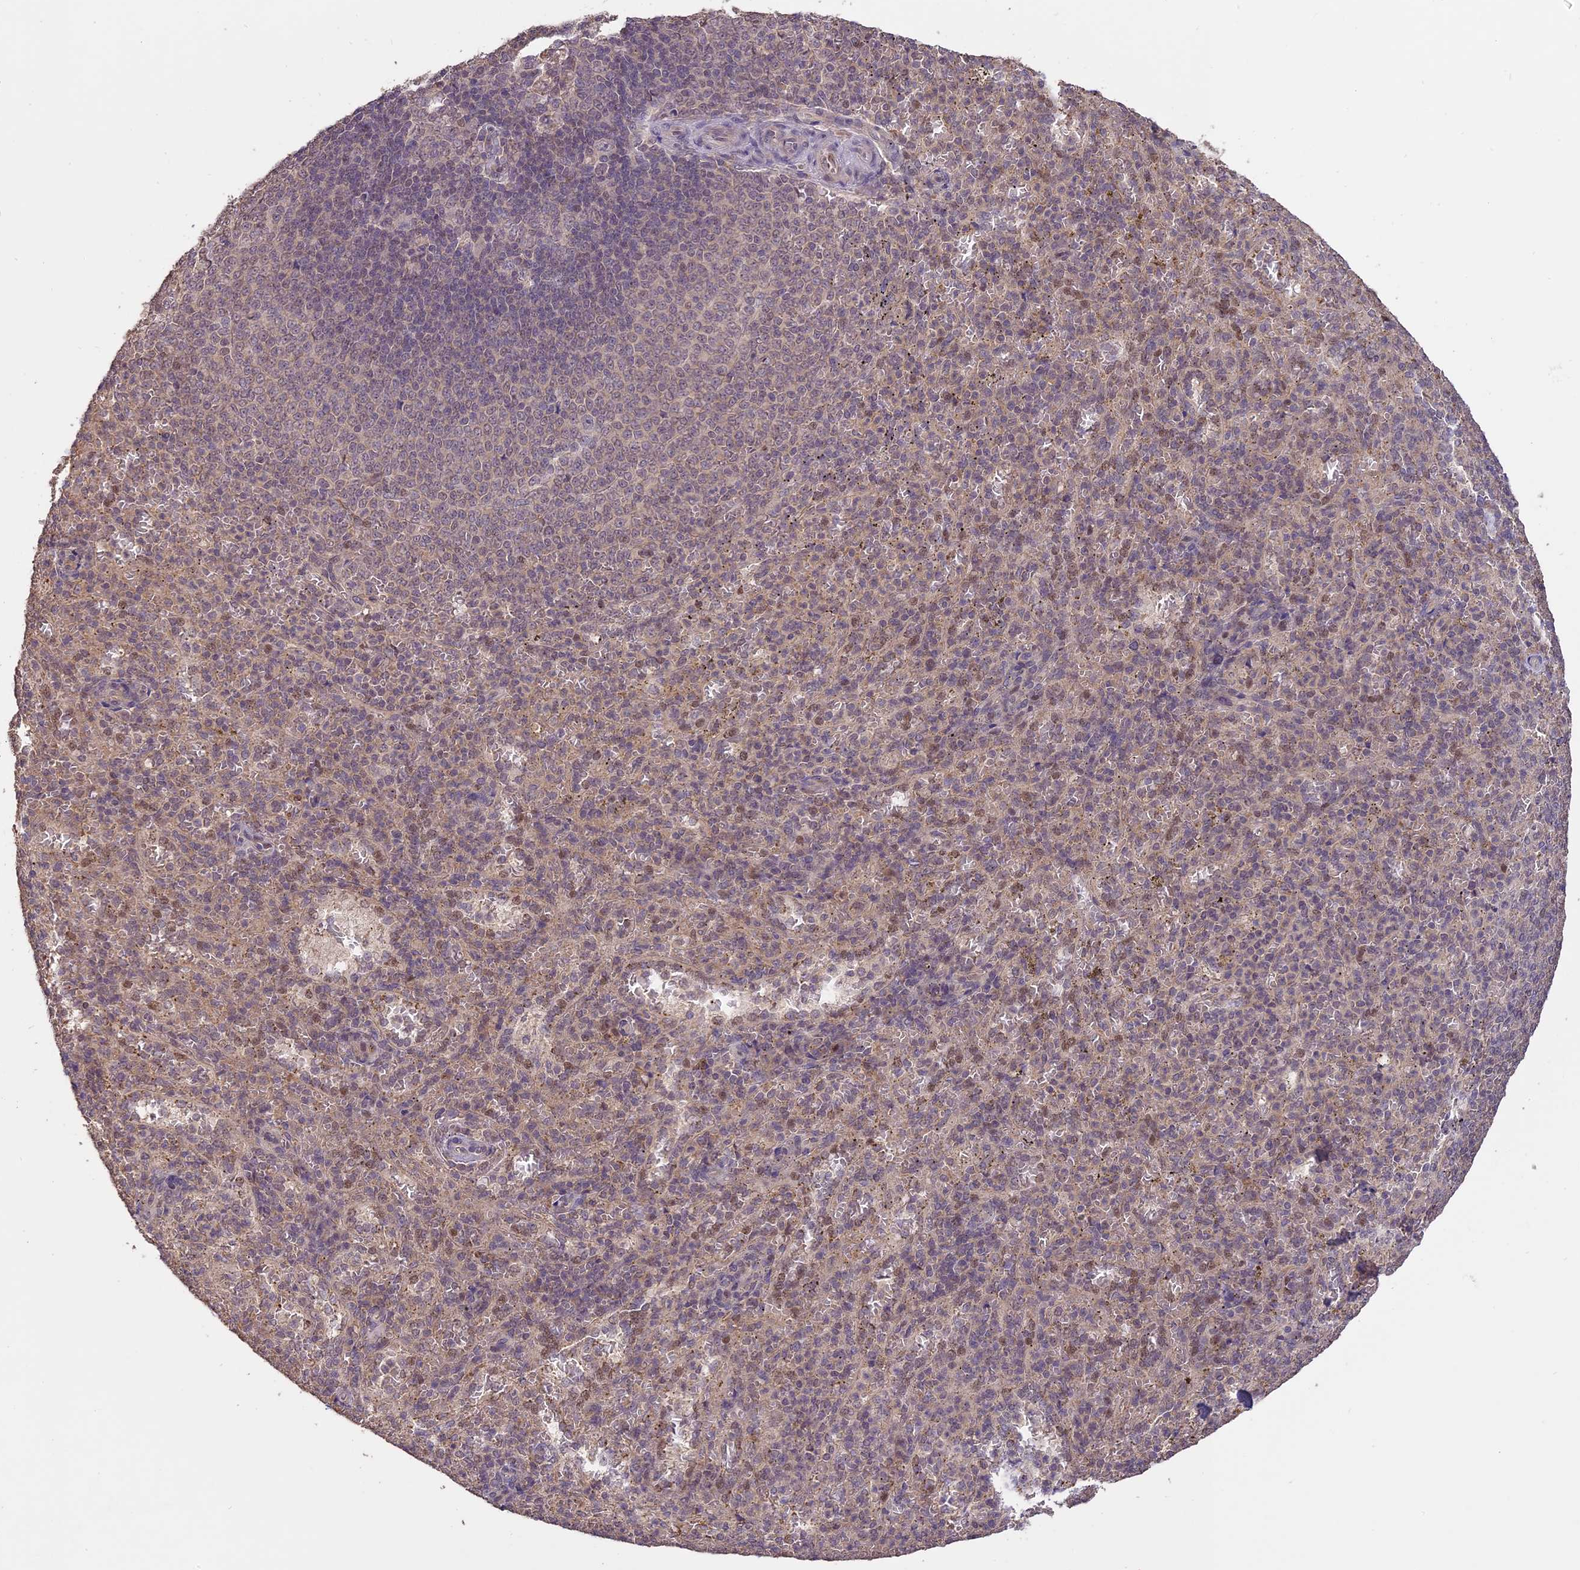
{"staining": {"intensity": "weak", "quantity": "<25%", "location": "cytoplasmic/membranous"}, "tissue": "spleen", "cell_type": "Cells in red pulp", "image_type": "normal", "snomed": [{"axis": "morphology", "description": "Normal tissue, NOS"}, {"axis": "topography", "description": "Spleen"}], "caption": "Cells in red pulp show no significant staining in benign spleen. (DAB (3,3'-diaminobenzidine) IHC with hematoxylin counter stain).", "gene": "TIGD7", "patient": {"sex": "female", "age": 21}}